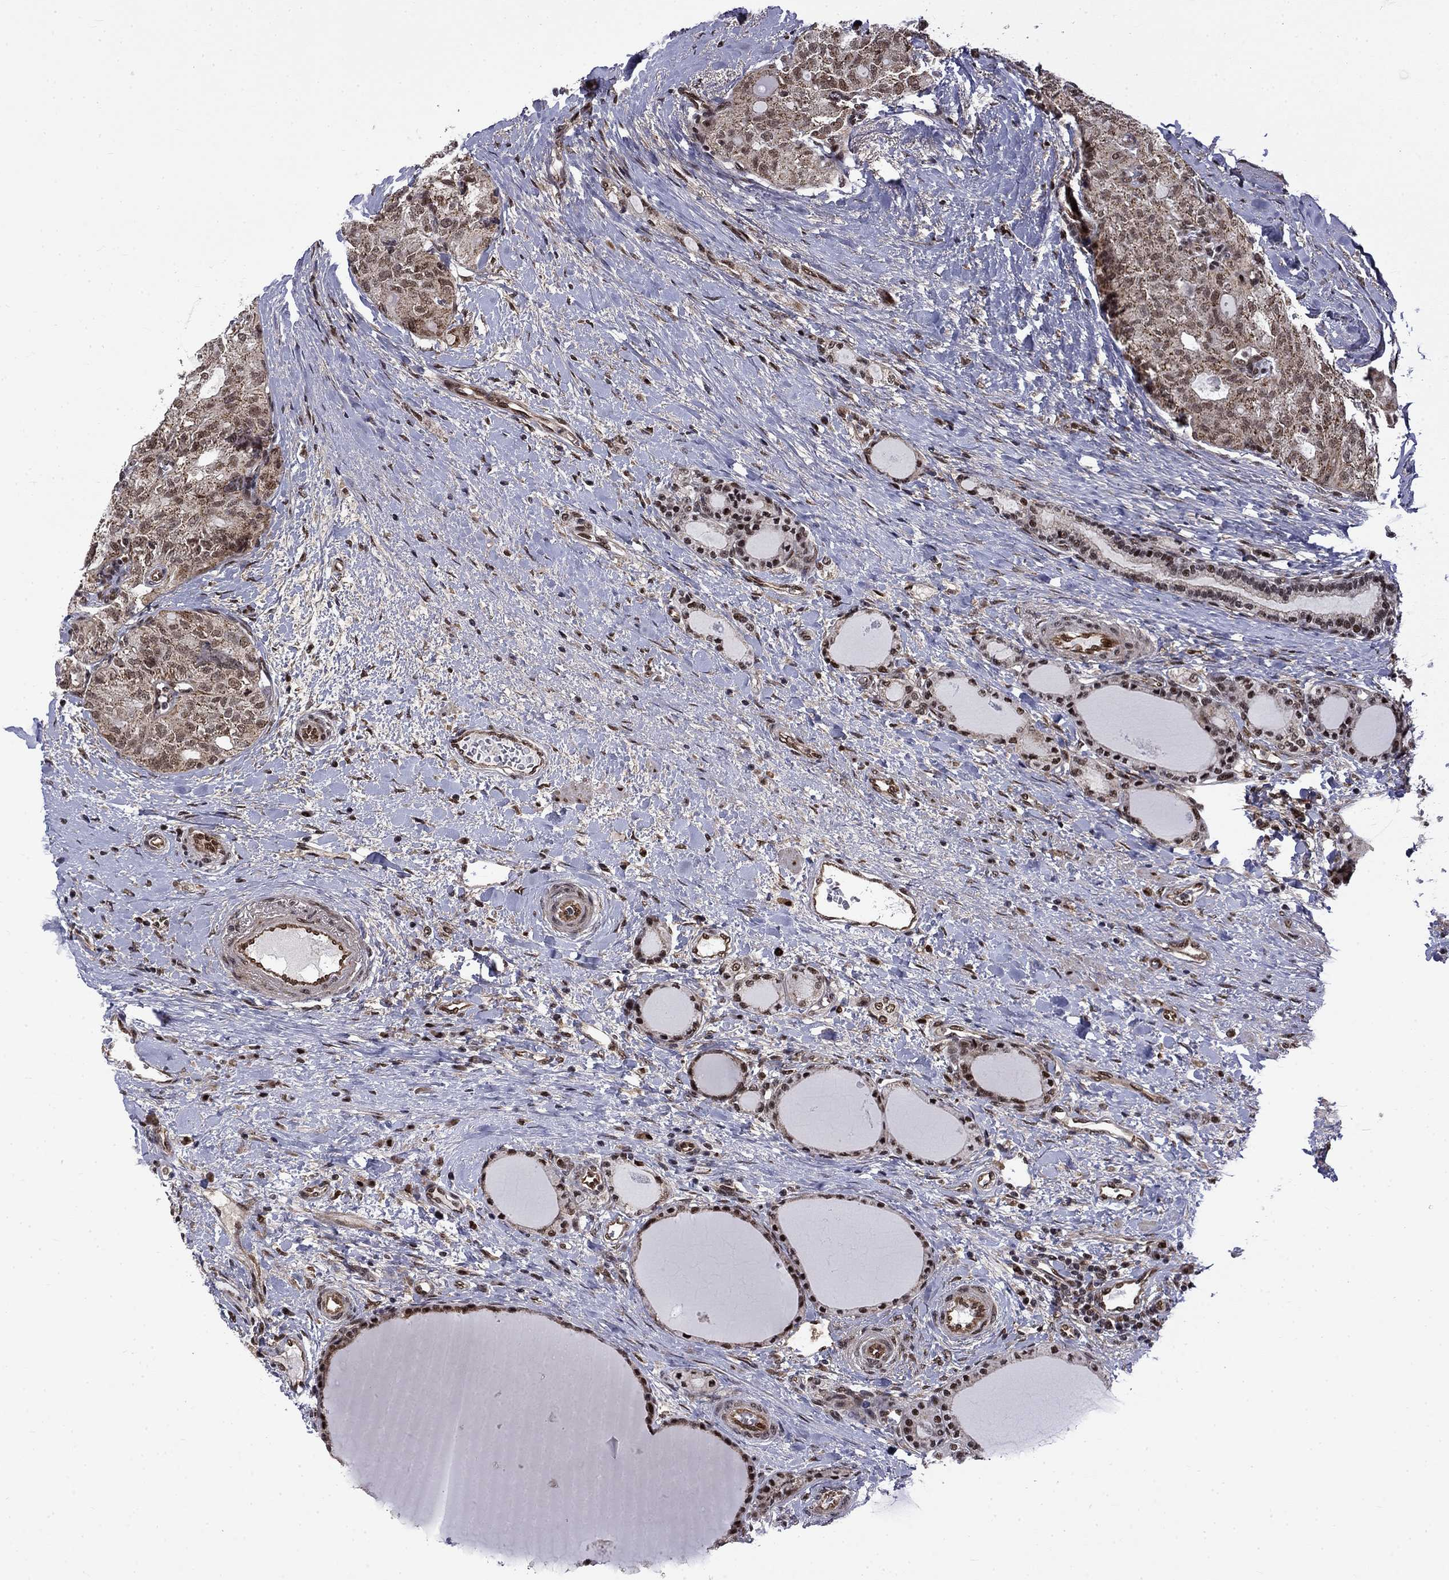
{"staining": {"intensity": "weak", "quantity": "25%-75%", "location": "cytoplasmic/membranous"}, "tissue": "thyroid cancer", "cell_type": "Tumor cells", "image_type": "cancer", "snomed": [{"axis": "morphology", "description": "Follicular adenoma carcinoma, NOS"}, {"axis": "topography", "description": "Thyroid gland"}], "caption": "Brown immunohistochemical staining in thyroid cancer displays weak cytoplasmic/membranous positivity in about 25%-75% of tumor cells. The staining was performed using DAB (3,3'-diaminobenzidine) to visualize the protein expression in brown, while the nuclei were stained in blue with hematoxylin (Magnification: 20x).", "gene": "KPNA3", "patient": {"sex": "male", "age": 75}}